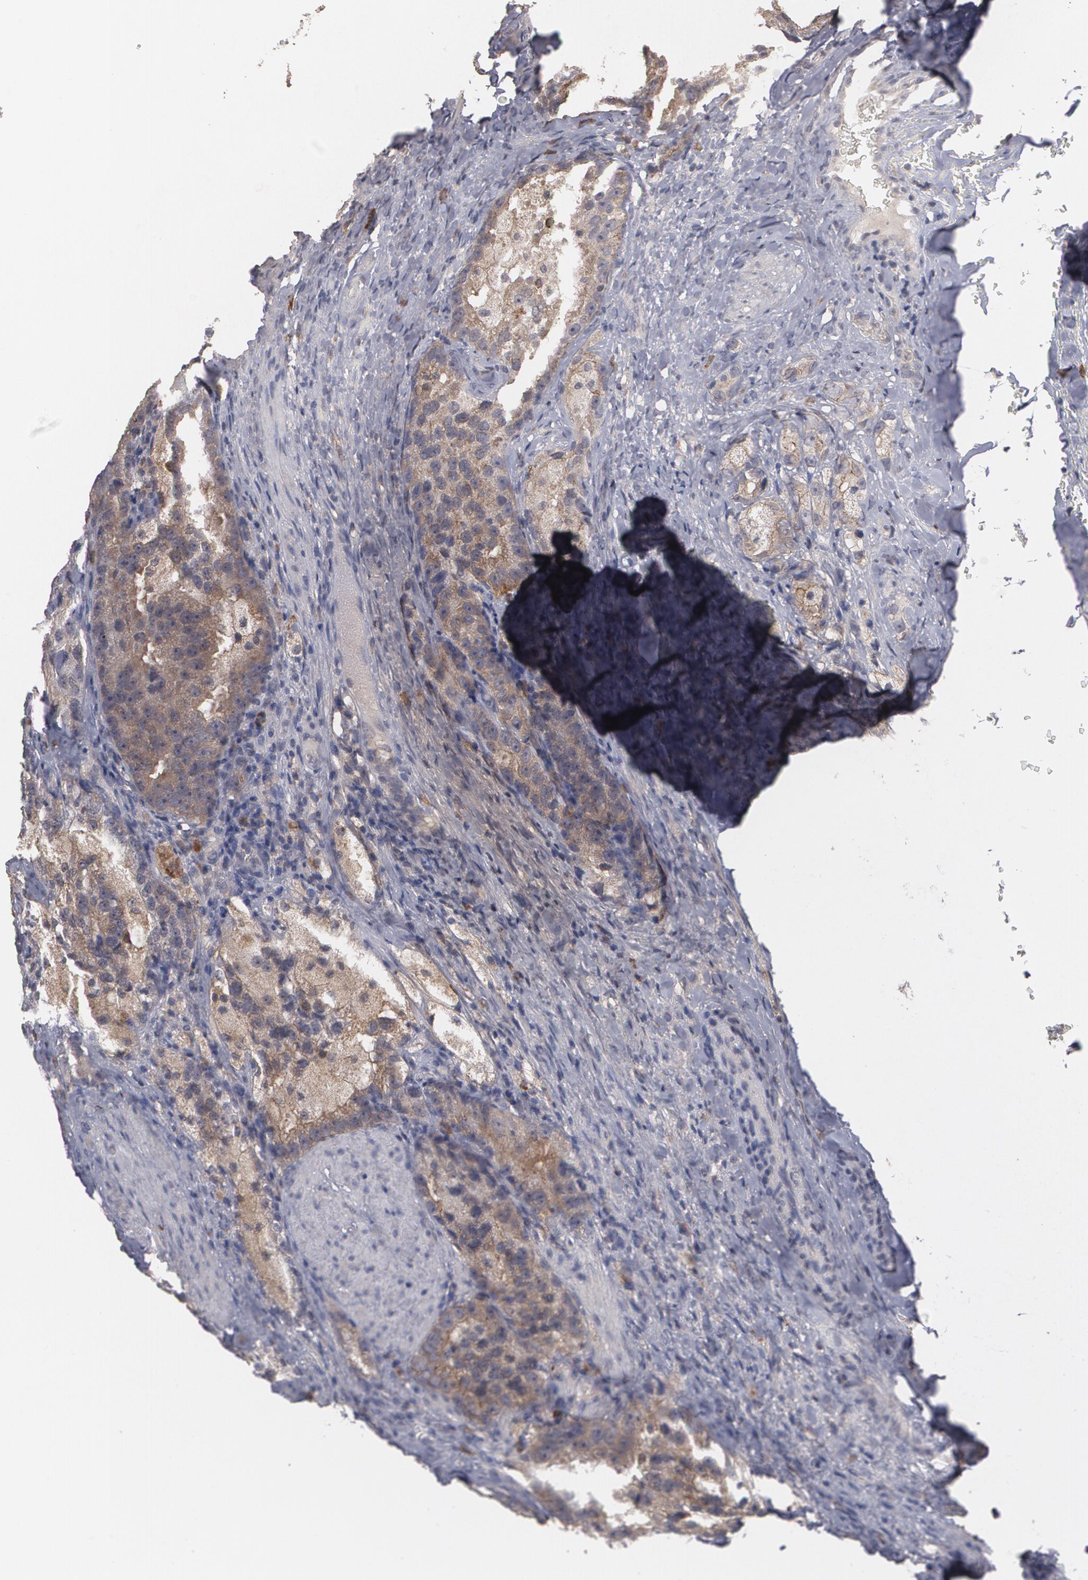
{"staining": {"intensity": "moderate", "quantity": ">75%", "location": "cytoplasmic/membranous"}, "tissue": "prostate cancer", "cell_type": "Tumor cells", "image_type": "cancer", "snomed": [{"axis": "morphology", "description": "Adenocarcinoma, High grade"}, {"axis": "topography", "description": "Prostate"}], "caption": "This image demonstrates immunohistochemistry (IHC) staining of human high-grade adenocarcinoma (prostate), with medium moderate cytoplasmic/membranous expression in approximately >75% of tumor cells.", "gene": "ARF6", "patient": {"sex": "male", "age": 63}}